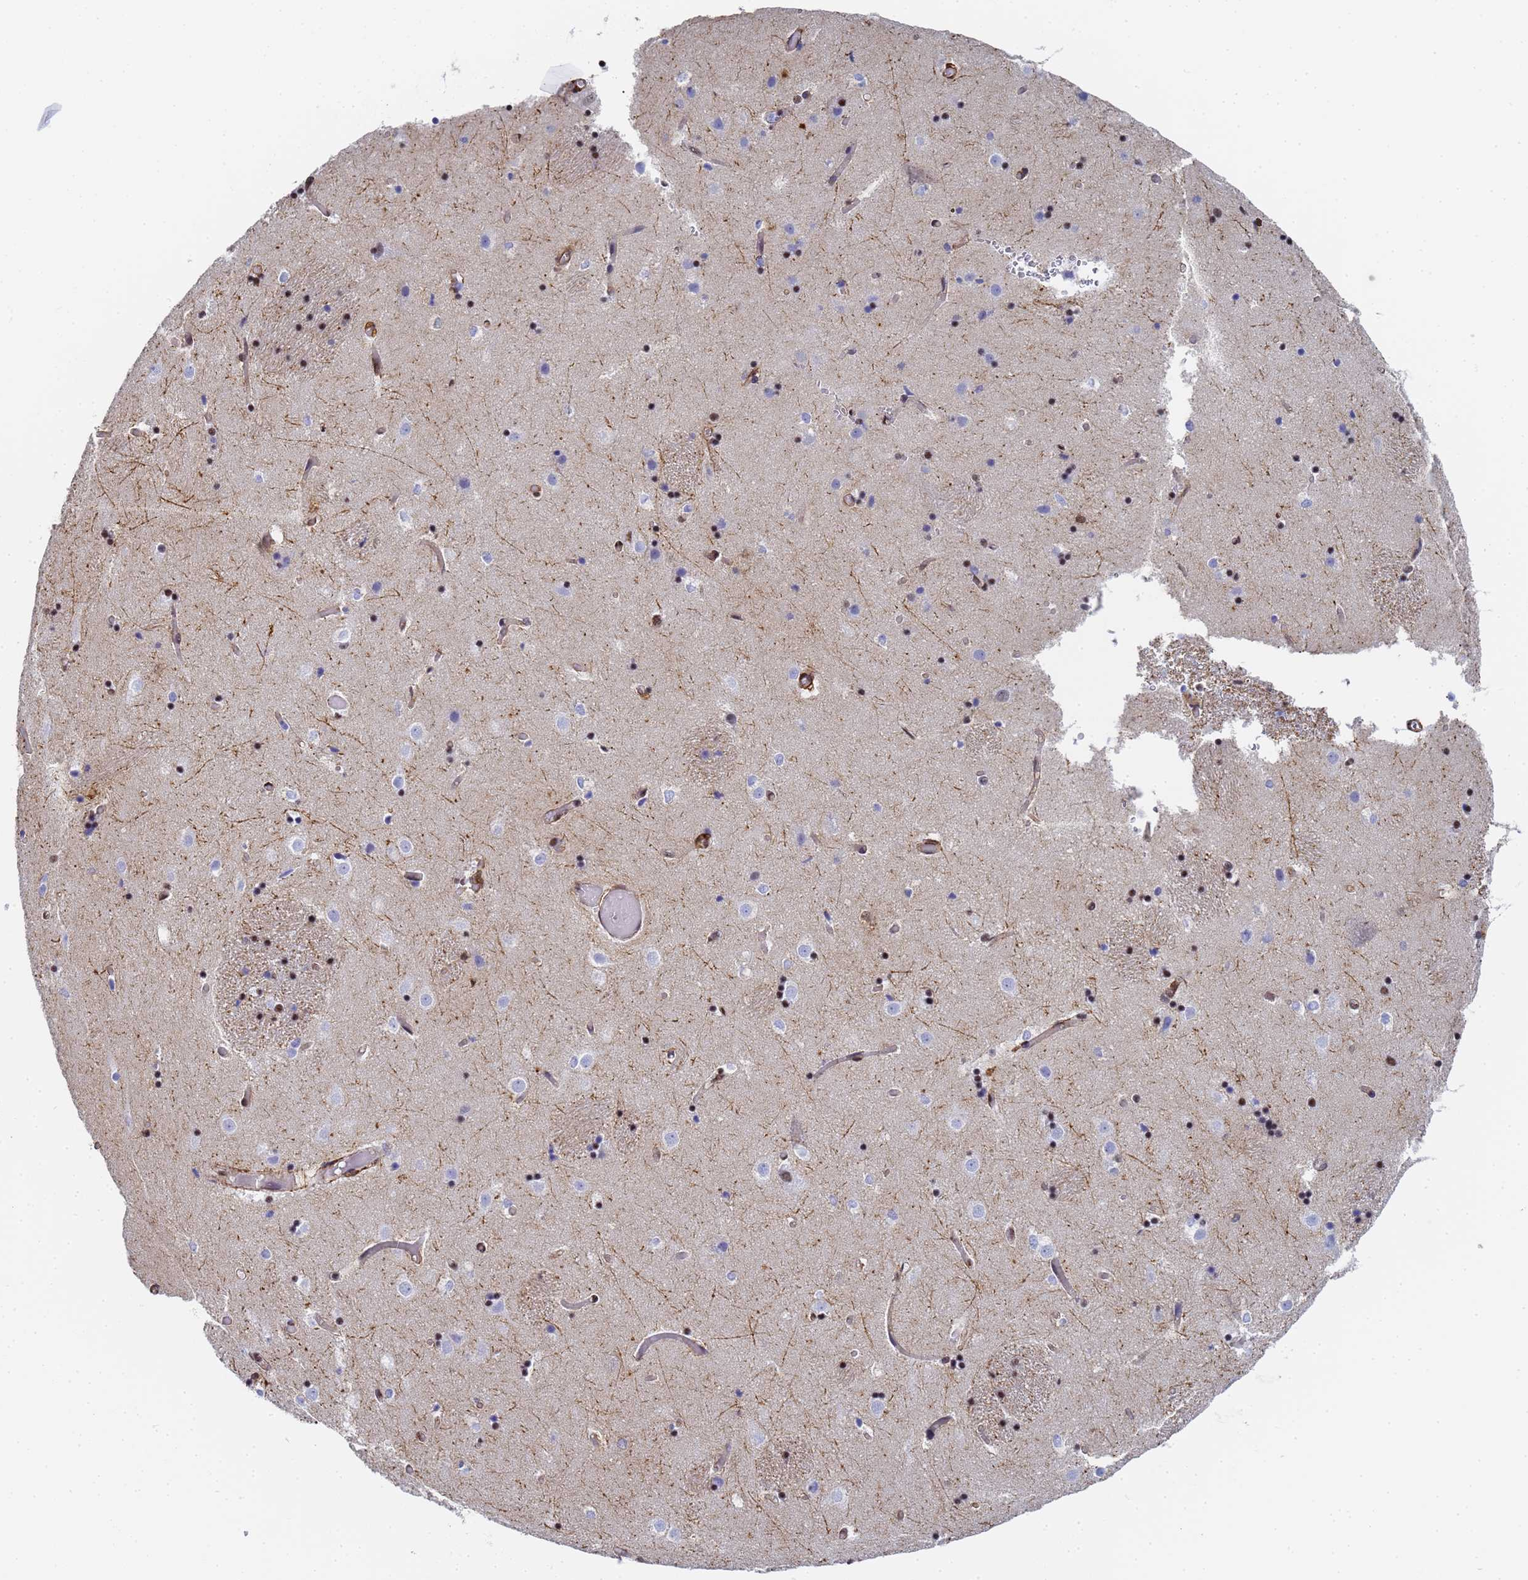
{"staining": {"intensity": "moderate", "quantity": "25%-75%", "location": "nuclear"}, "tissue": "caudate", "cell_type": "Glial cells", "image_type": "normal", "snomed": [{"axis": "morphology", "description": "Normal tissue, NOS"}, {"axis": "topography", "description": "Lateral ventricle wall"}], "caption": "Glial cells display moderate nuclear staining in about 25%-75% of cells in benign caudate.", "gene": "PRRT4", "patient": {"sex": "female", "age": 52}}